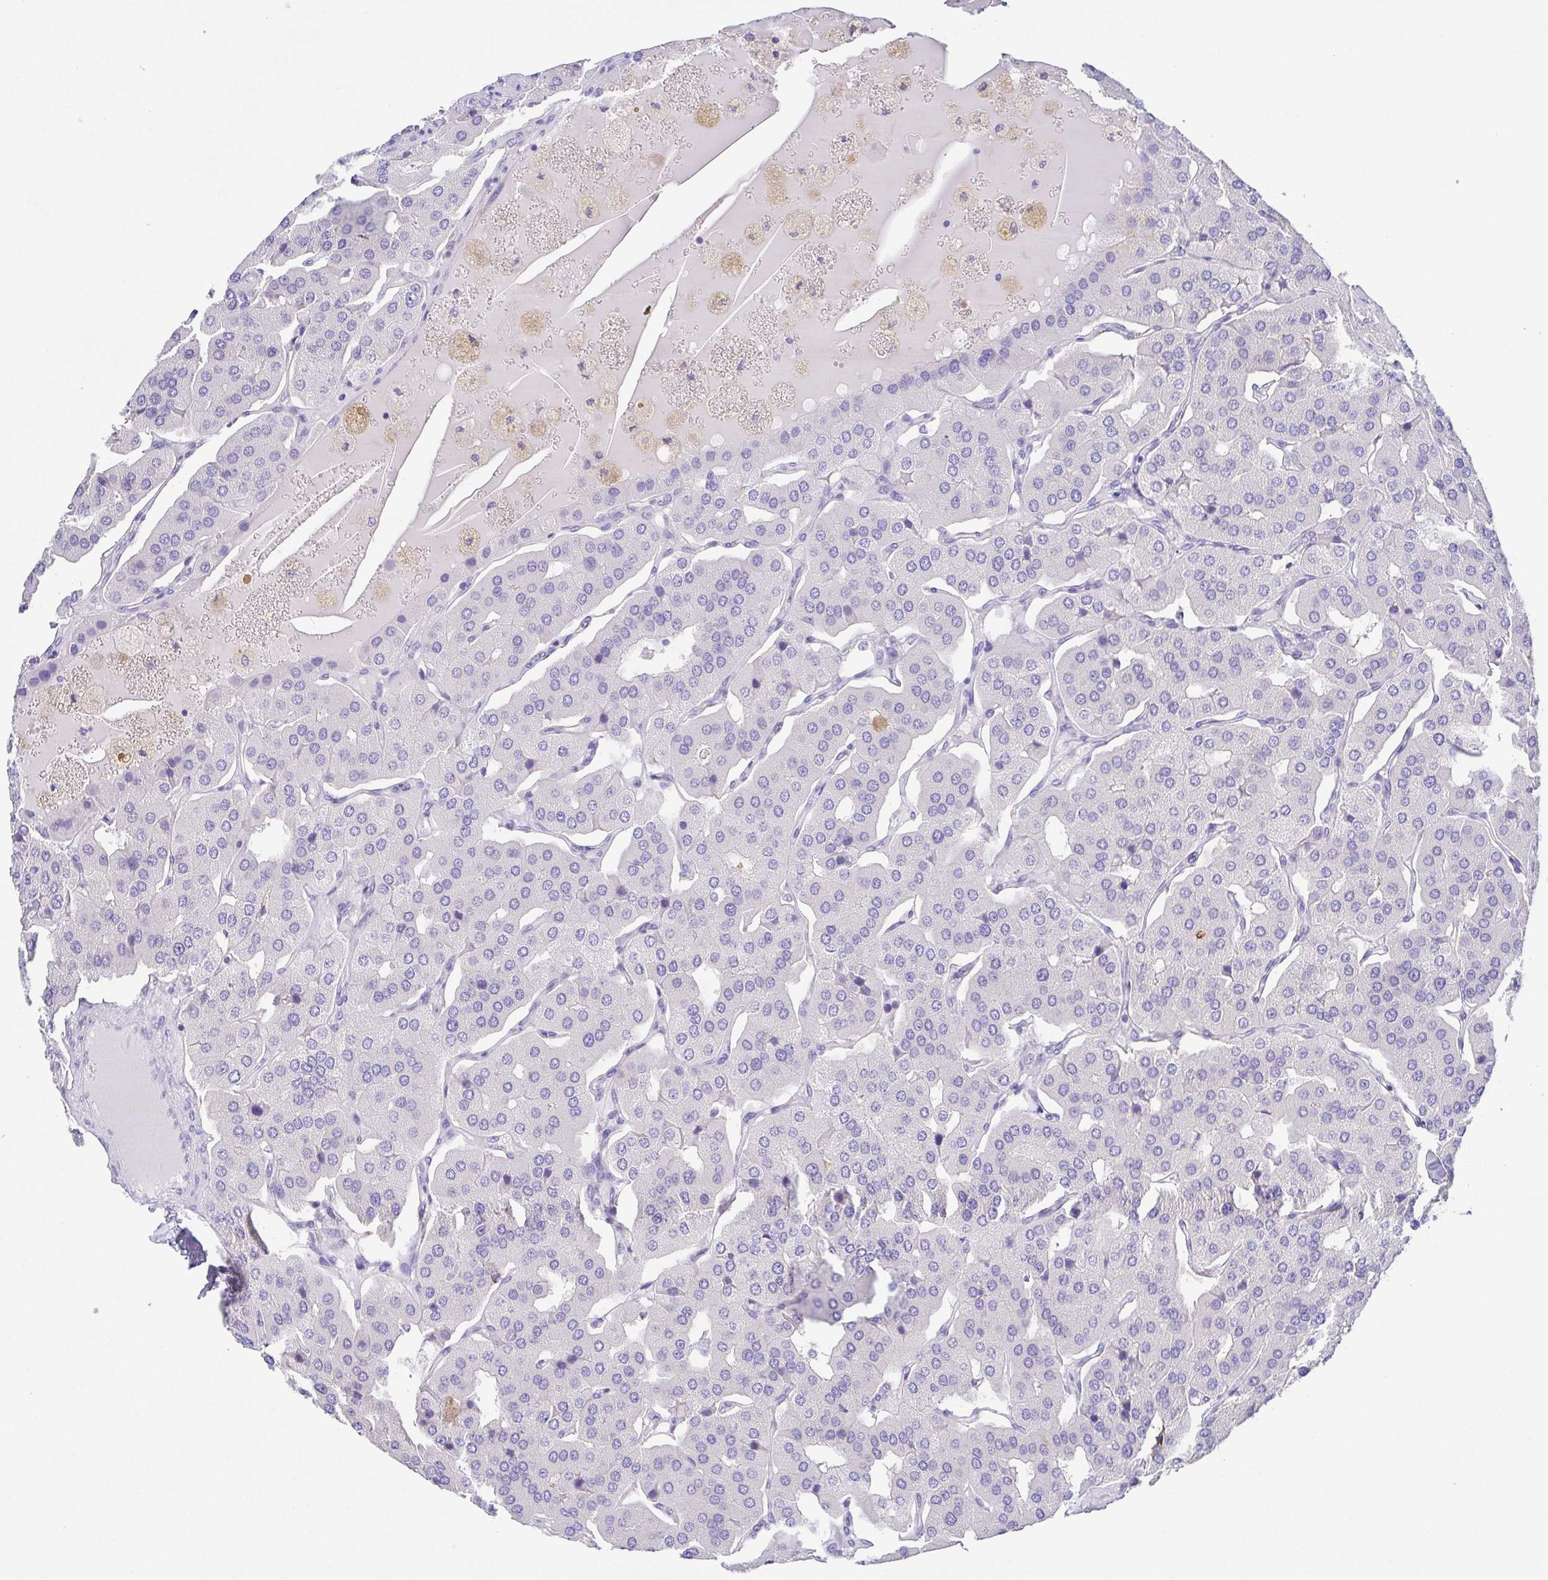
{"staining": {"intensity": "negative", "quantity": "none", "location": "none"}, "tissue": "parathyroid gland", "cell_type": "Glandular cells", "image_type": "normal", "snomed": [{"axis": "morphology", "description": "Normal tissue, NOS"}, {"axis": "morphology", "description": "Adenoma, NOS"}, {"axis": "topography", "description": "Parathyroid gland"}], "caption": "This is an IHC photomicrograph of unremarkable human parathyroid gland. There is no staining in glandular cells.", "gene": "PKDREJ", "patient": {"sex": "female", "age": 86}}